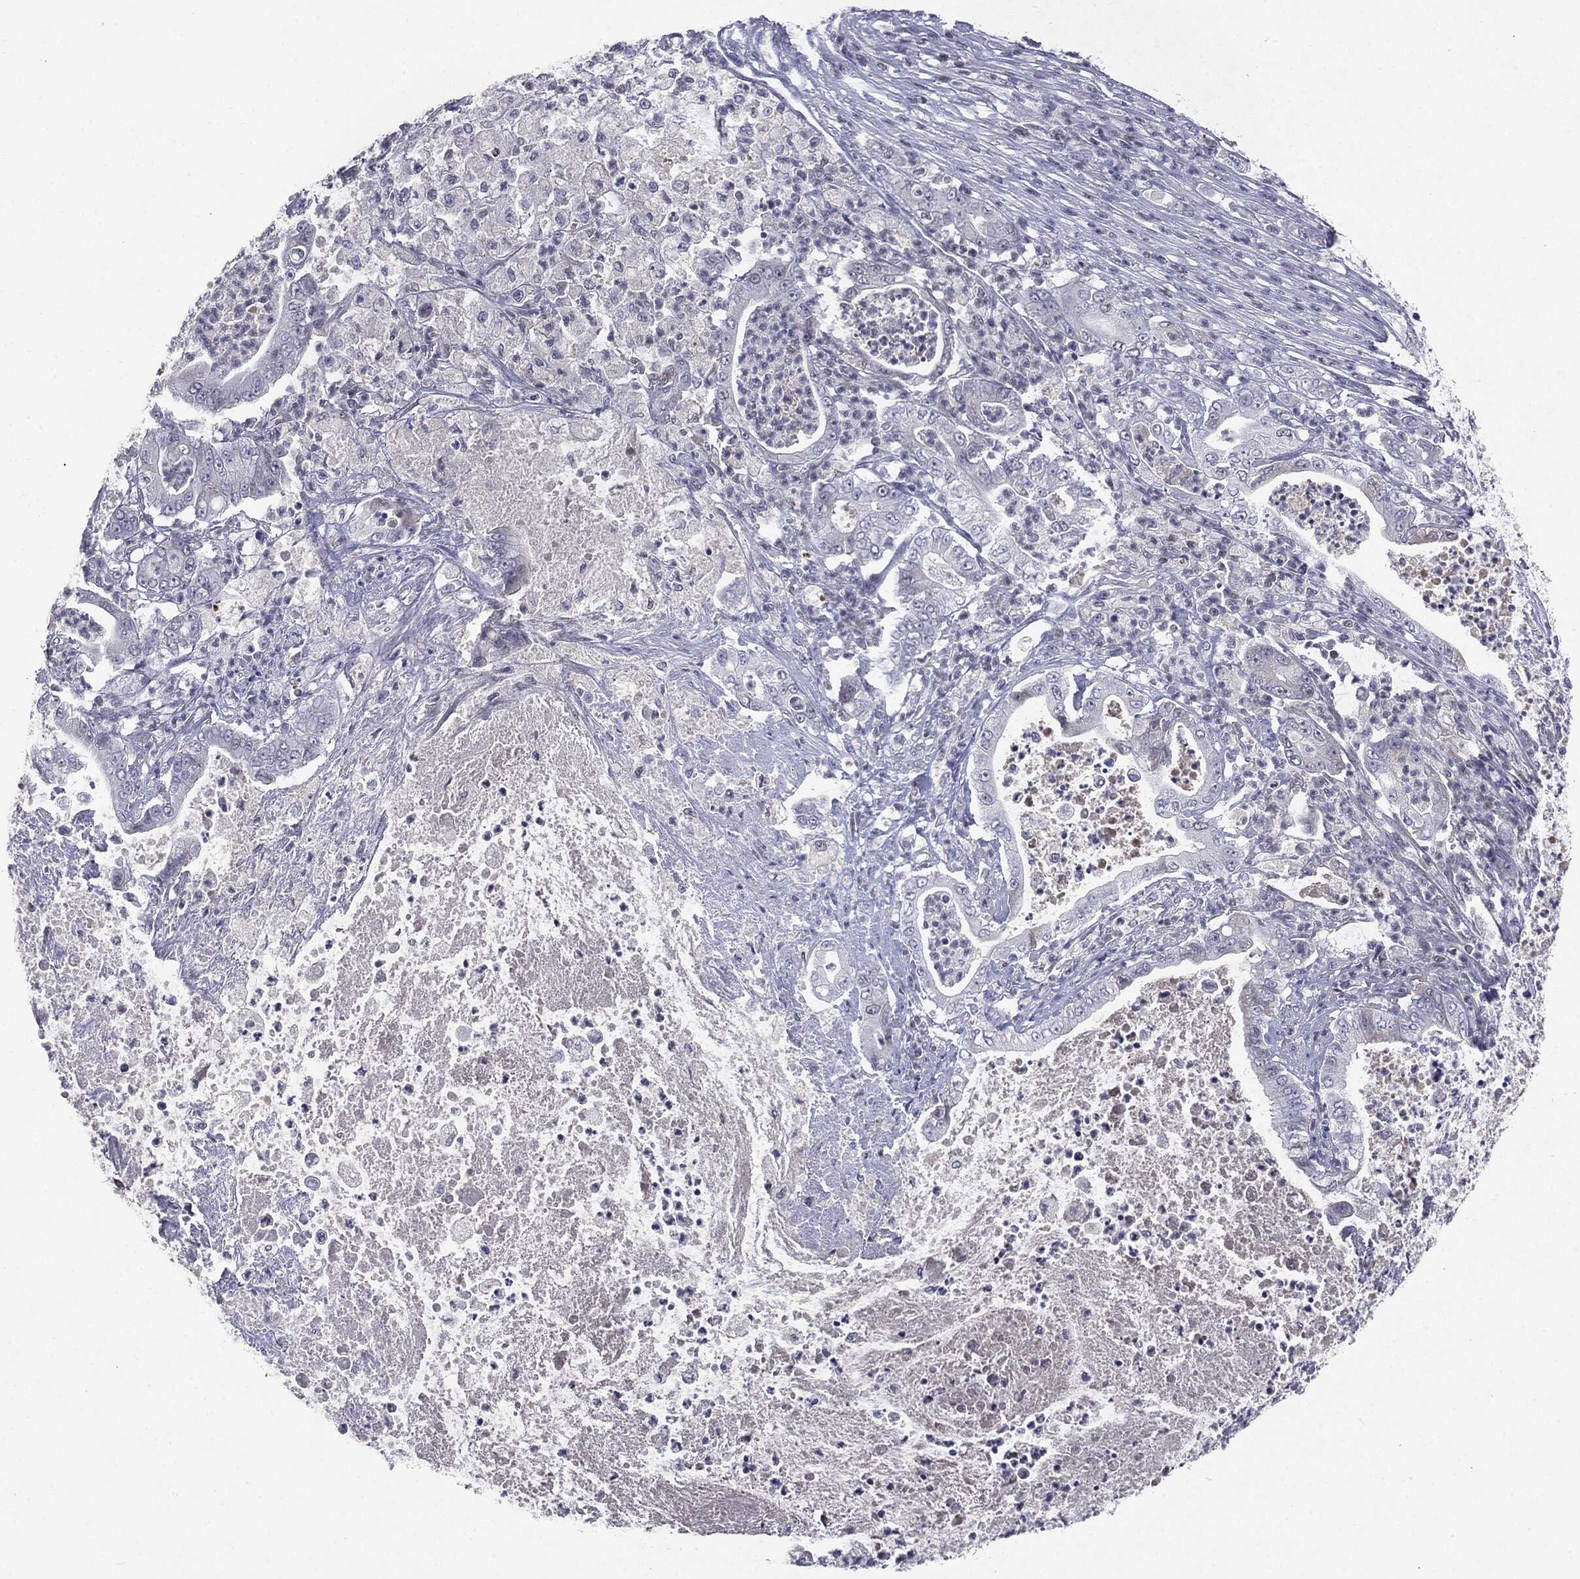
{"staining": {"intensity": "negative", "quantity": "none", "location": "none"}, "tissue": "pancreatic cancer", "cell_type": "Tumor cells", "image_type": "cancer", "snomed": [{"axis": "morphology", "description": "Adenocarcinoma, NOS"}, {"axis": "topography", "description": "Pancreas"}], "caption": "A high-resolution photomicrograph shows IHC staining of pancreatic cancer, which shows no significant staining in tumor cells.", "gene": "KIF2C", "patient": {"sex": "male", "age": 71}}